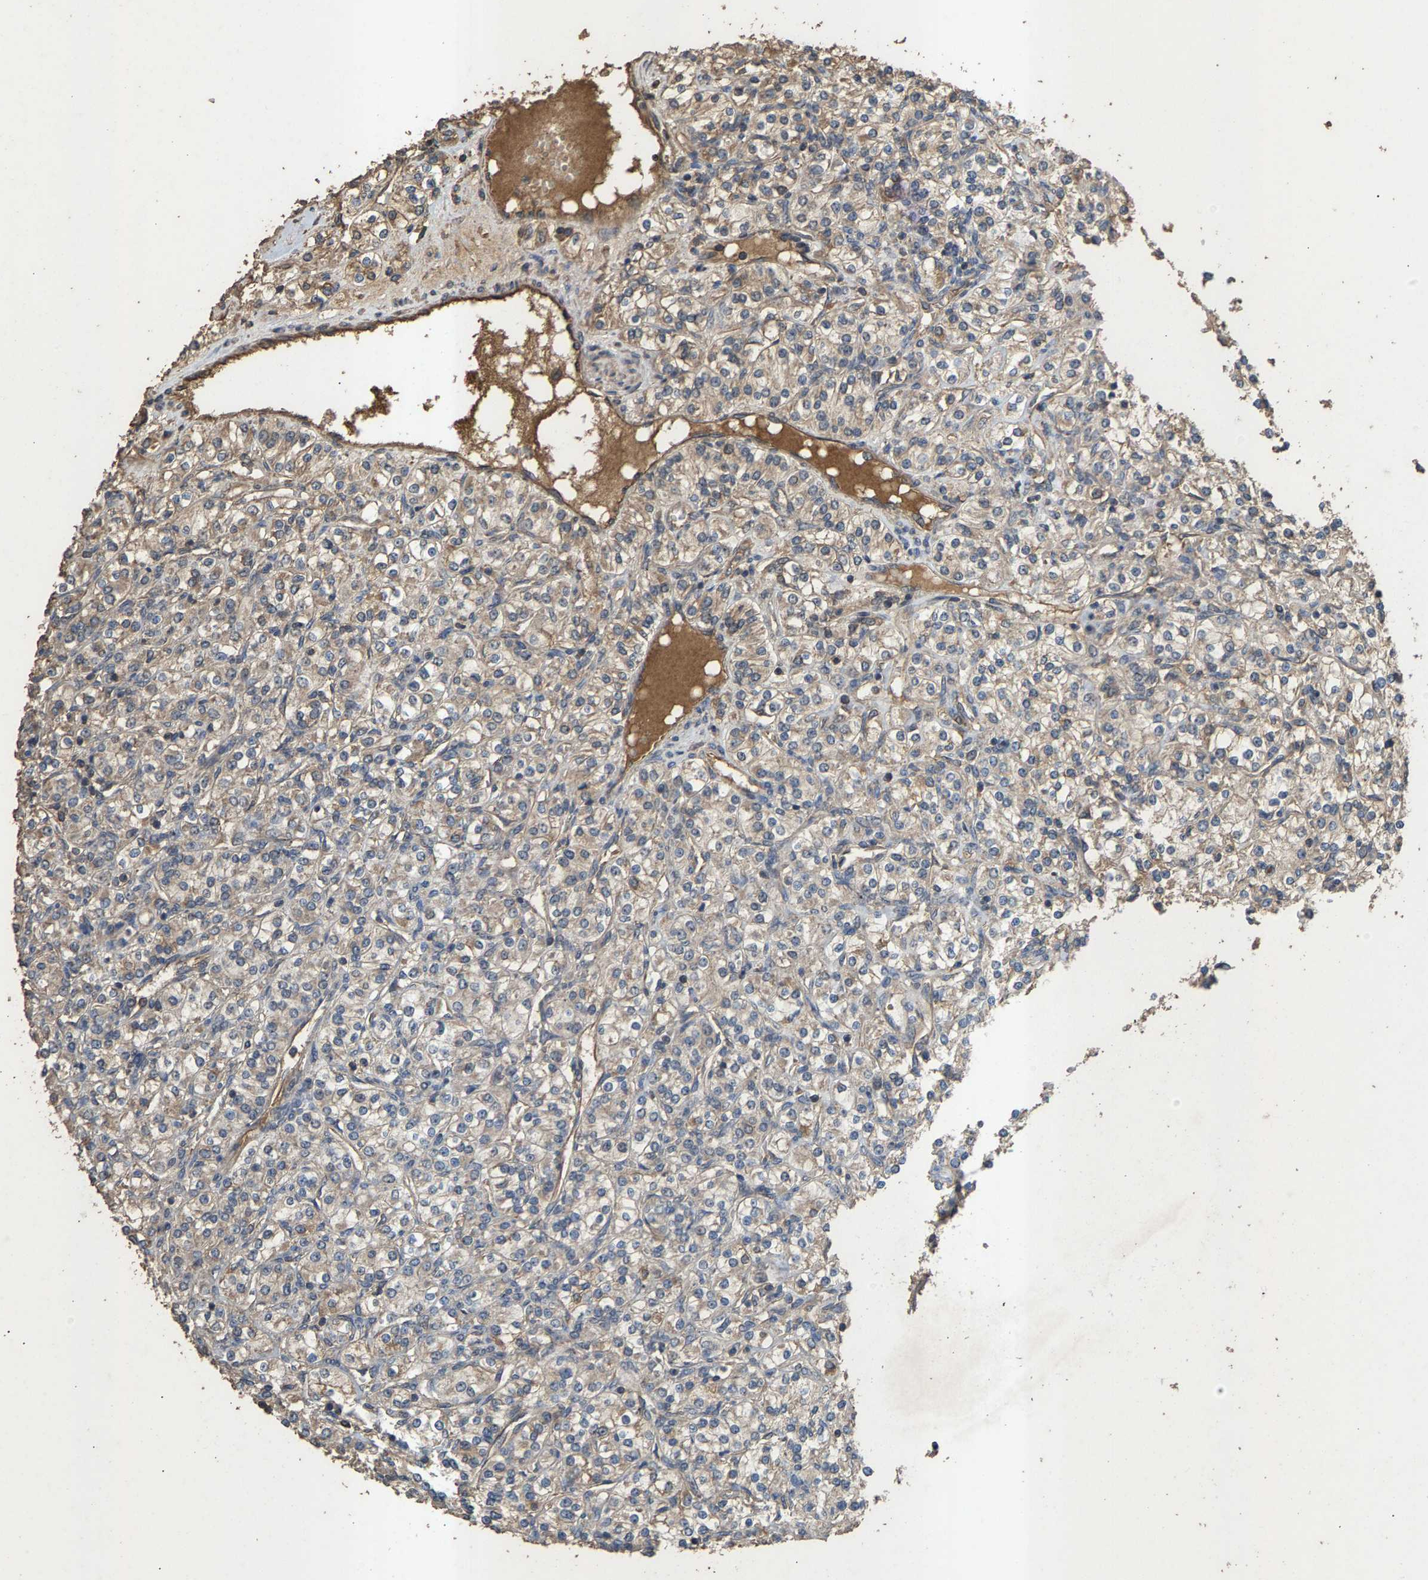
{"staining": {"intensity": "weak", "quantity": "<25%", "location": "cytoplasmic/membranous"}, "tissue": "renal cancer", "cell_type": "Tumor cells", "image_type": "cancer", "snomed": [{"axis": "morphology", "description": "Adenocarcinoma, NOS"}, {"axis": "topography", "description": "Kidney"}], "caption": "IHC micrograph of neoplastic tissue: renal cancer stained with DAB displays no significant protein staining in tumor cells. (DAB (3,3'-diaminobenzidine) immunohistochemistry (IHC) with hematoxylin counter stain).", "gene": "HTRA3", "patient": {"sex": "male", "age": 77}}